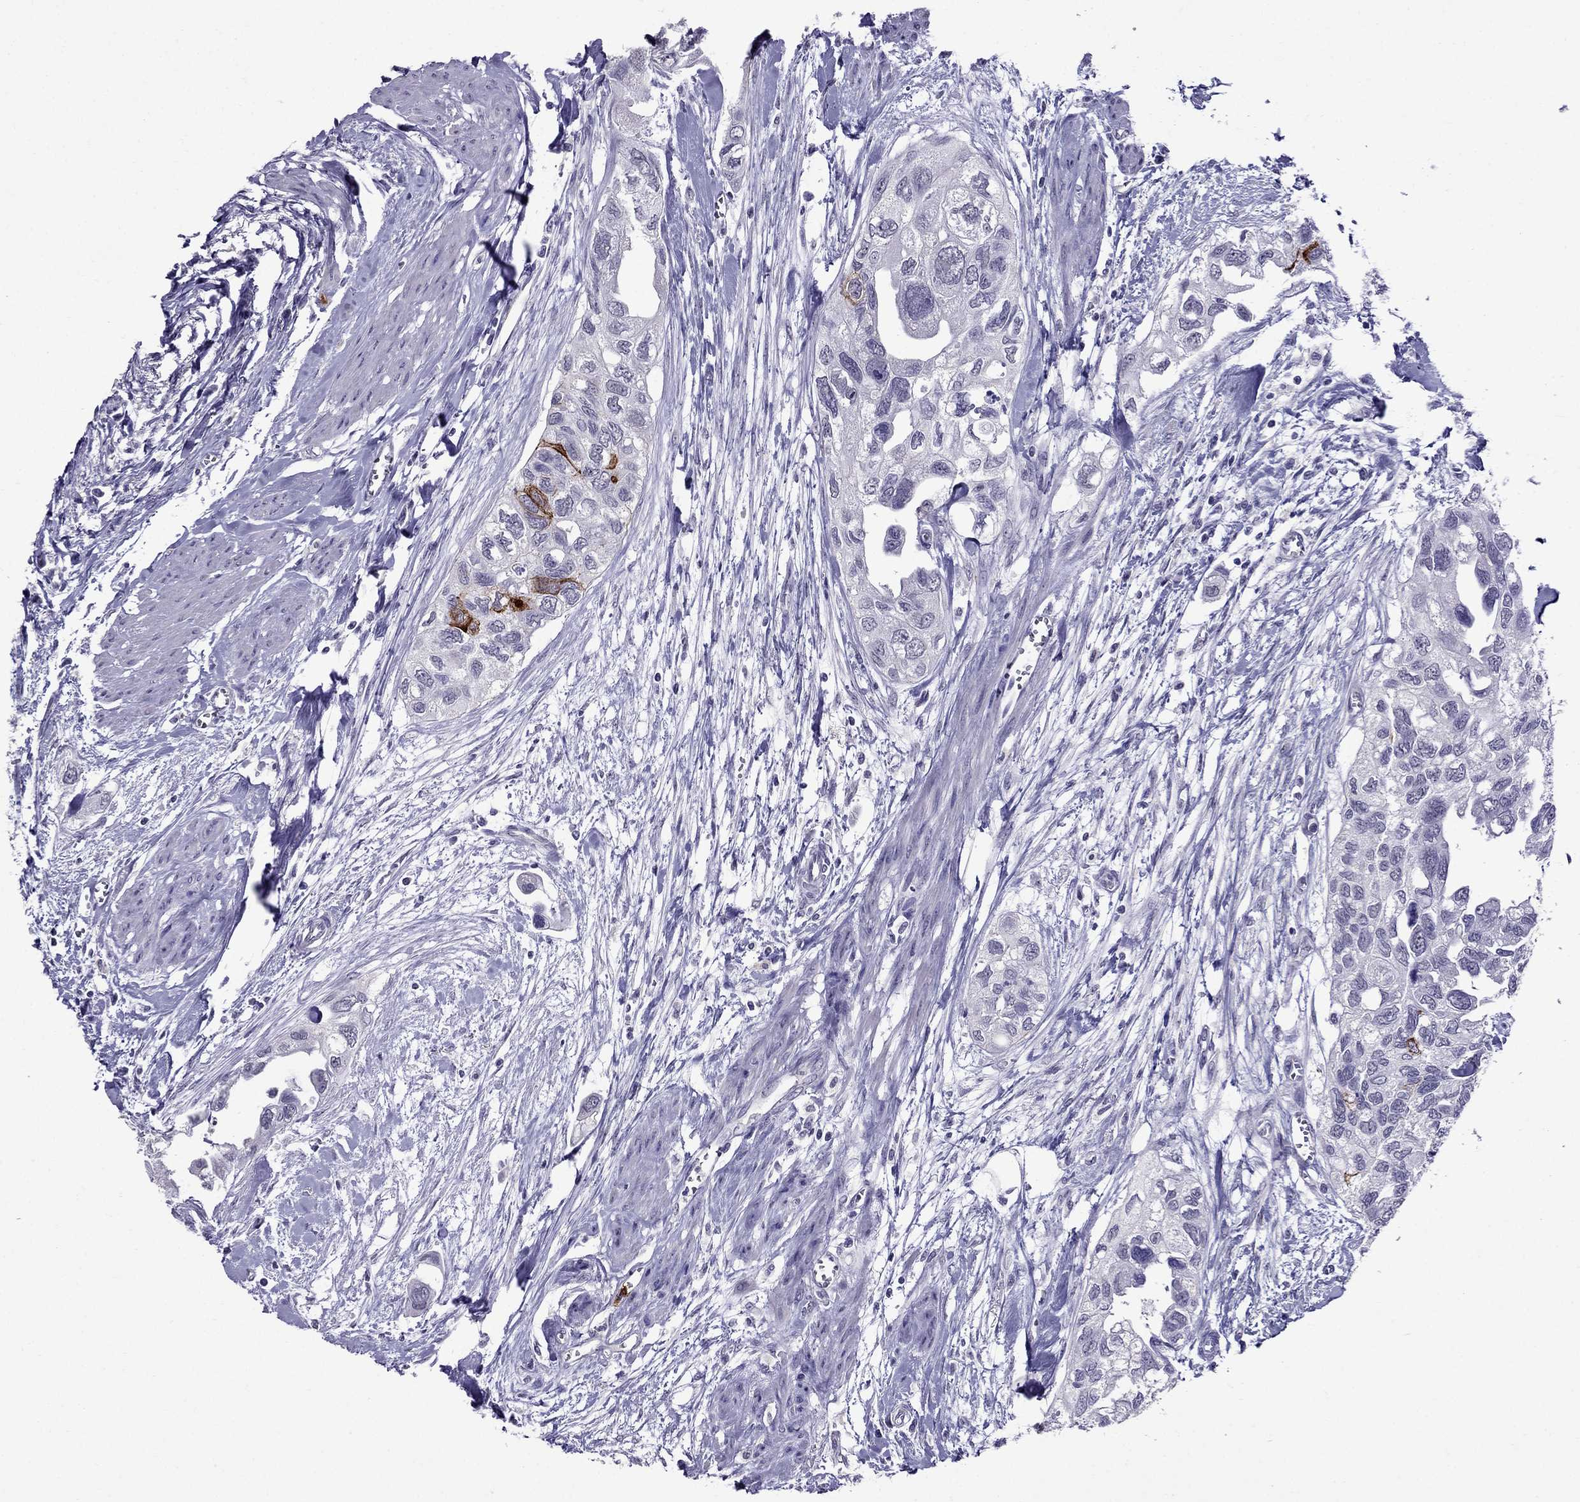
{"staining": {"intensity": "strong", "quantity": "<25%", "location": "cytoplasmic/membranous"}, "tissue": "urothelial cancer", "cell_type": "Tumor cells", "image_type": "cancer", "snomed": [{"axis": "morphology", "description": "Urothelial carcinoma, High grade"}, {"axis": "topography", "description": "Urinary bladder"}], "caption": "A brown stain highlights strong cytoplasmic/membranous positivity of a protein in human urothelial cancer tumor cells.", "gene": "OLFM4", "patient": {"sex": "male", "age": 59}}